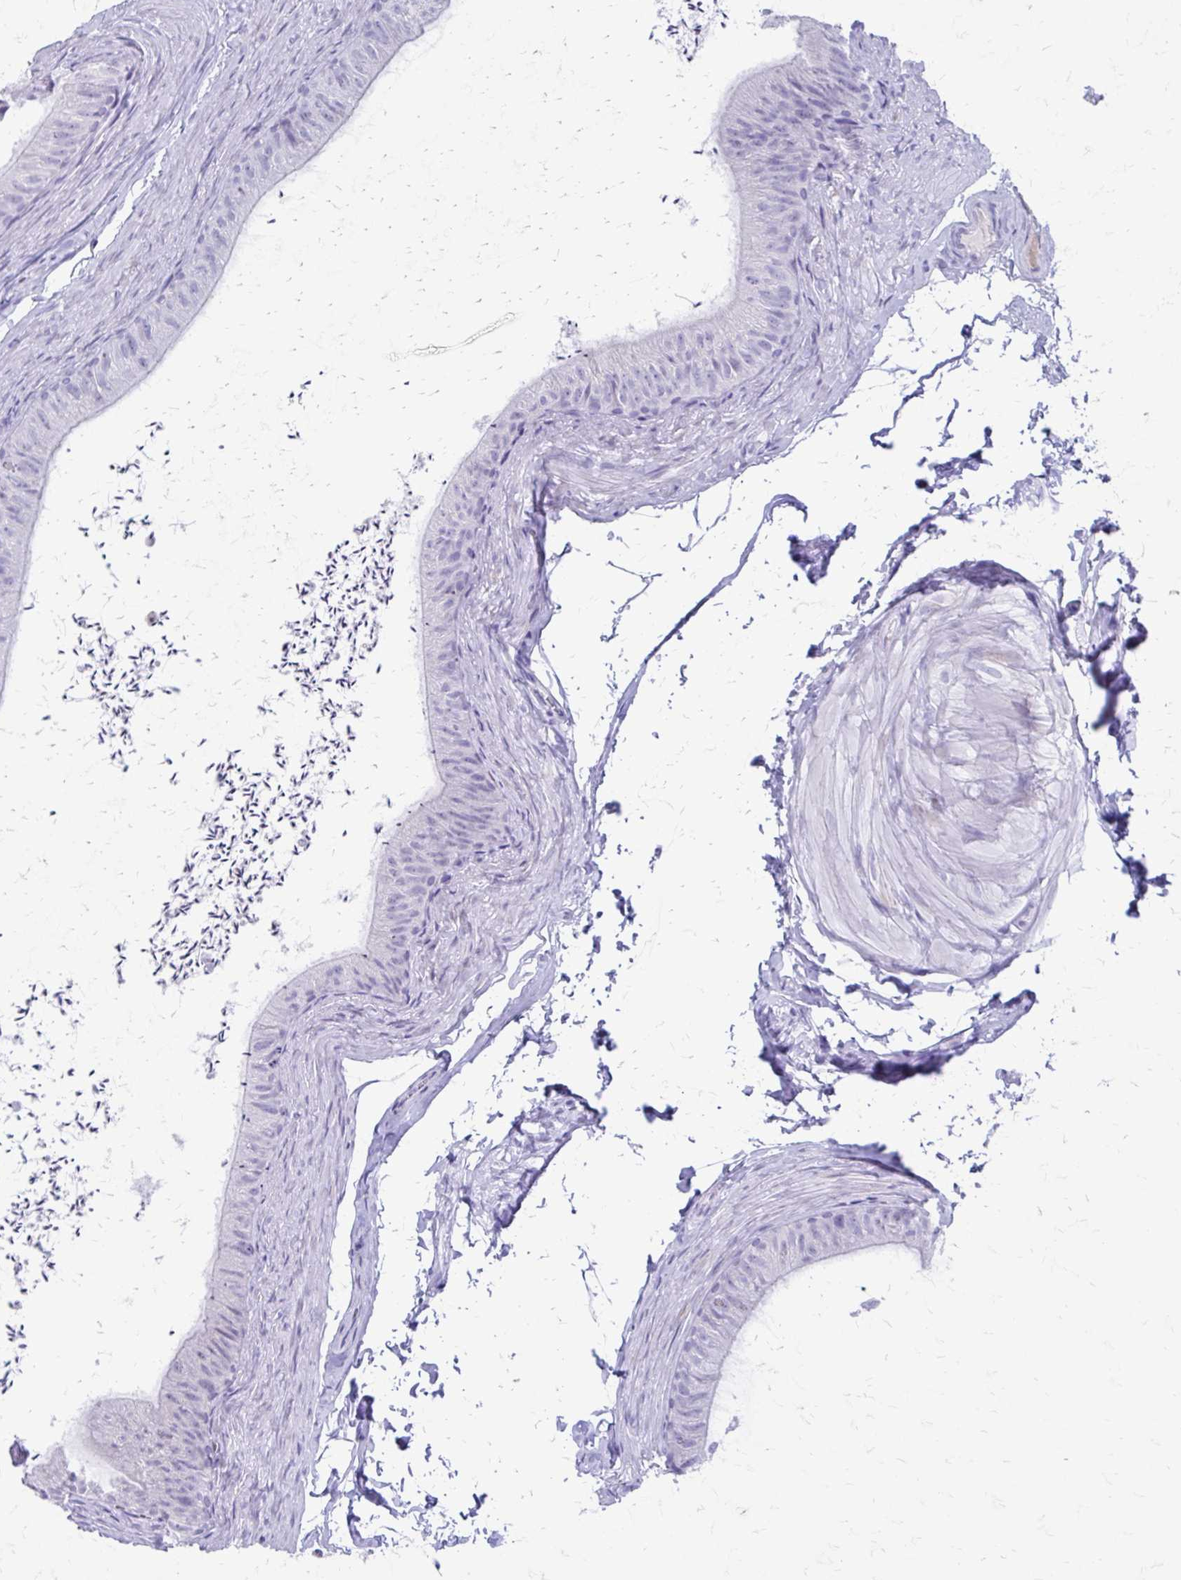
{"staining": {"intensity": "negative", "quantity": "none", "location": "none"}, "tissue": "epididymis", "cell_type": "Glandular cells", "image_type": "normal", "snomed": [{"axis": "morphology", "description": "Normal tissue, NOS"}, {"axis": "topography", "description": "Epididymis, spermatic cord, NOS"}, {"axis": "topography", "description": "Epididymis"}, {"axis": "topography", "description": "Peripheral nerve tissue"}], "caption": "Micrograph shows no protein expression in glandular cells of unremarkable epididymis. (Stains: DAB immunohistochemistry with hematoxylin counter stain, Microscopy: brightfield microscopy at high magnification).", "gene": "SATL1", "patient": {"sex": "male", "age": 29}}